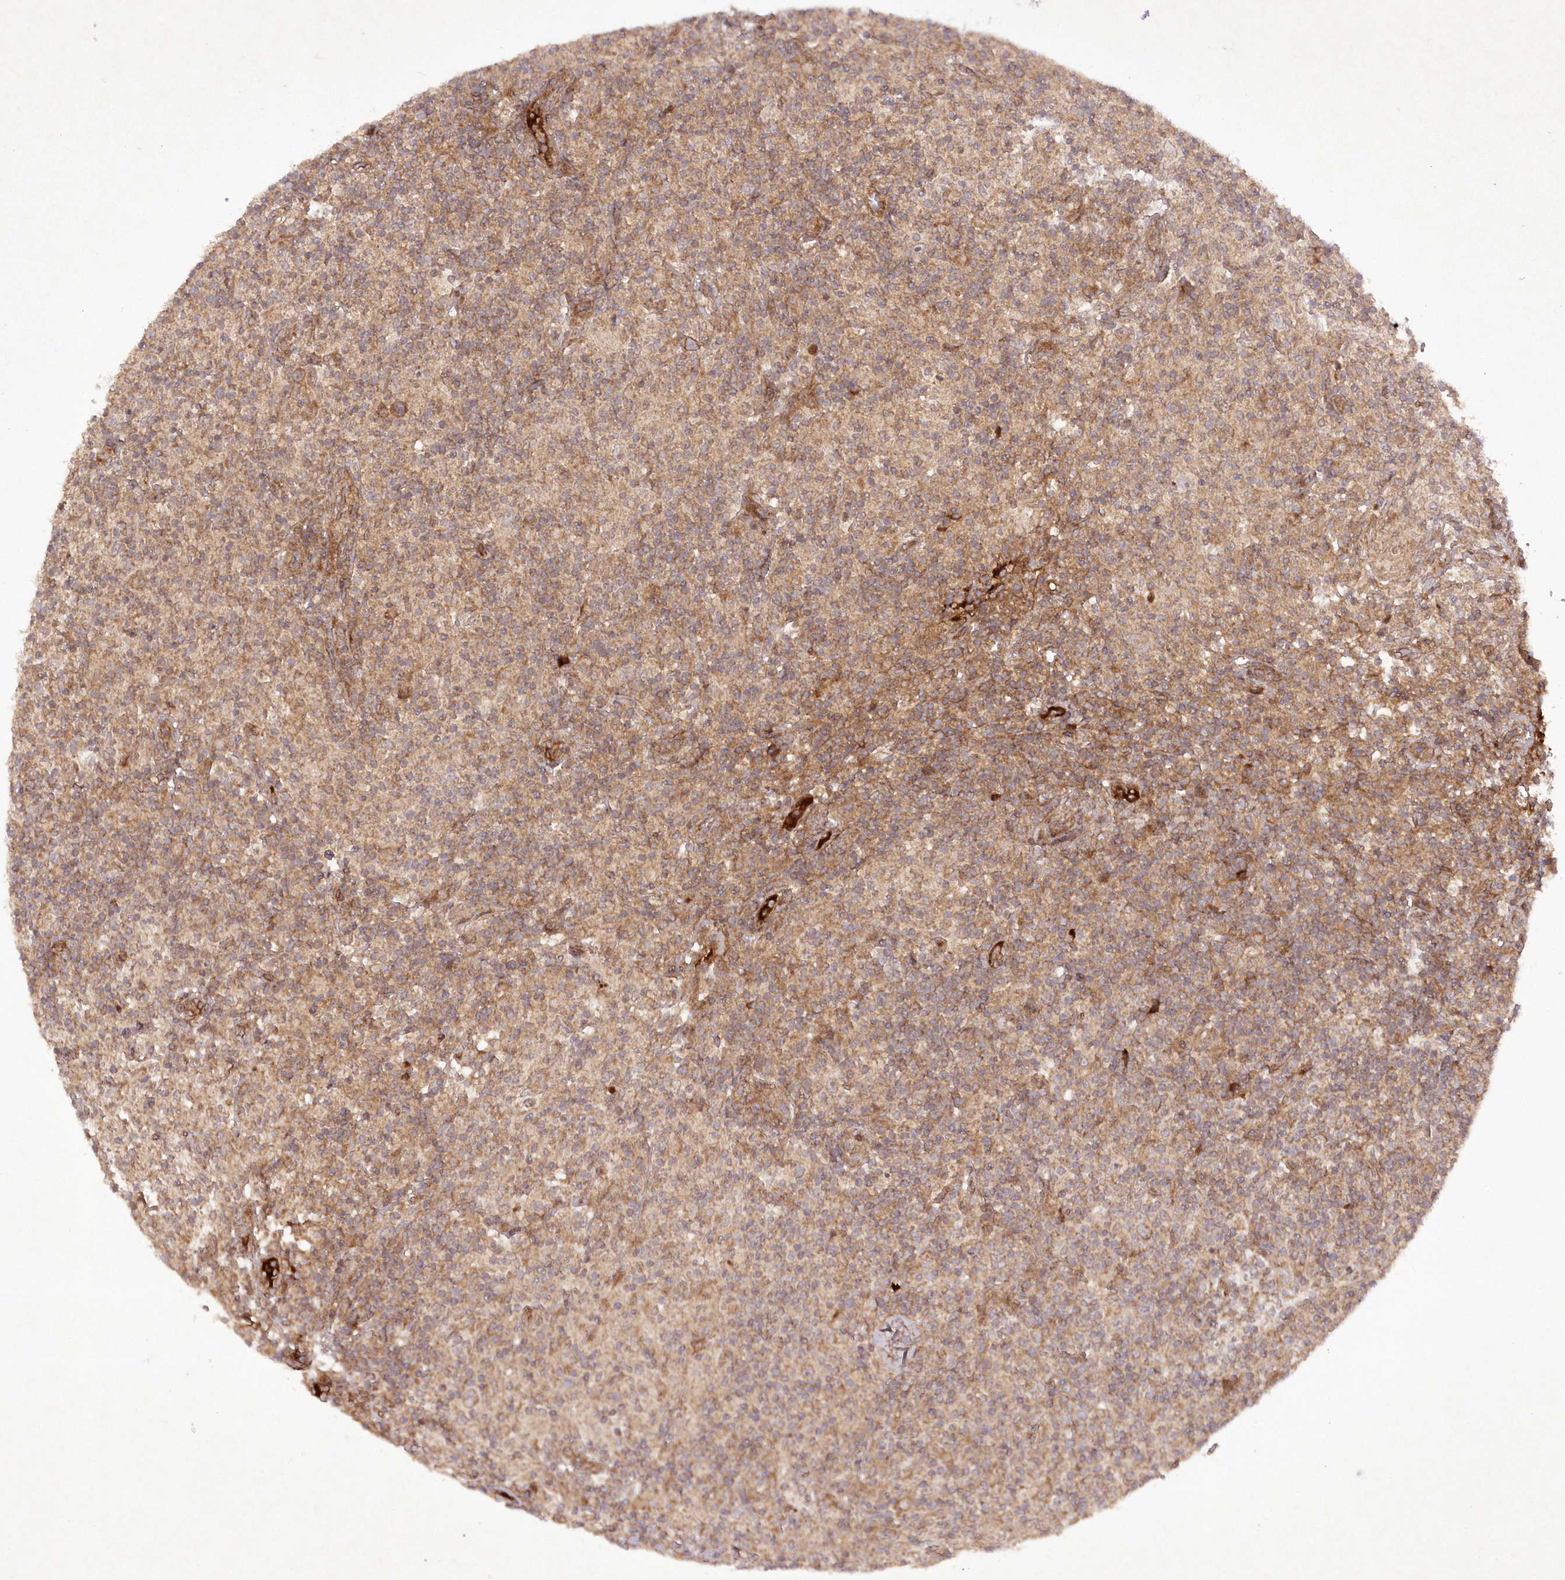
{"staining": {"intensity": "moderate", "quantity": ">75%", "location": "cytoplasmic/membranous"}, "tissue": "lymphoma", "cell_type": "Tumor cells", "image_type": "cancer", "snomed": [{"axis": "morphology", "description": "Hodgkin's disease, NOS"}, {"axis": "topography", "description": "Lymph node"}], "caption": "A high-resolution micrograph shows immunohistochemistry staining of Hodgkin's disease, which exhibits moderate cytoplasmic/membranous positivity in about >75% of tumor cells.", "gene": "APOM", "patient": {"sex": "male", "age": 70}}